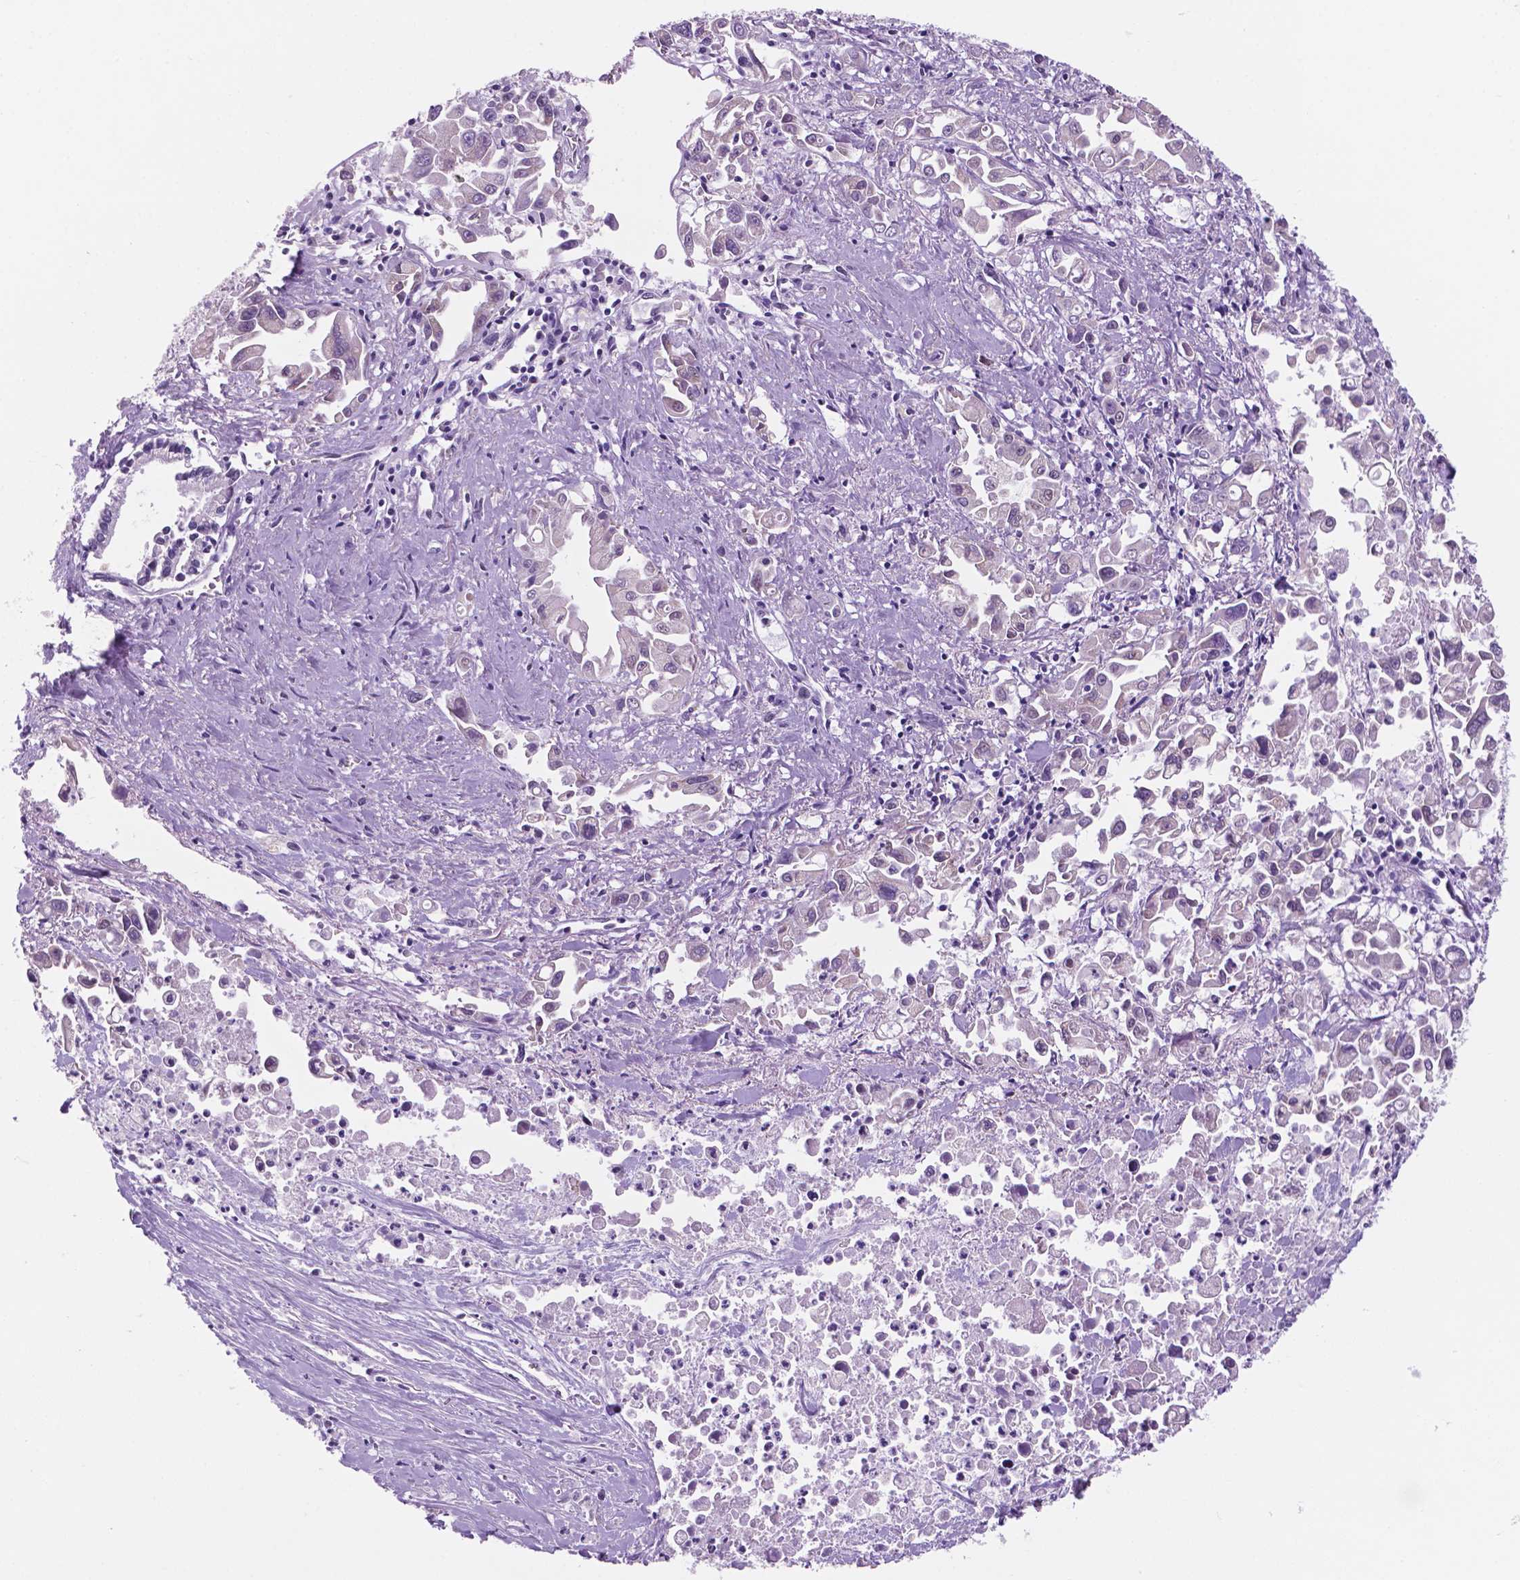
{"staining": {"intensity": "negative", "quantity": "none", "location": "none"}, "tissue": "pancreatic cancer", "cell_type": "Tumor cells", "image_type": "cancer", "snomed": [{"axis": "morphology", "description": "Adenocarcinoma, NOS"}, {"axis": "topography", "description": "Pancreas"}], "caption": "Micrograph shows no significant protein expression in tumor cells of pancreatic adenocarcinoma. (Immunohistochemistry (ihc), brightfield microscopy, high magnification).", "gene": "C18orf21", "patient": {"sex": "female", "age": 83}}